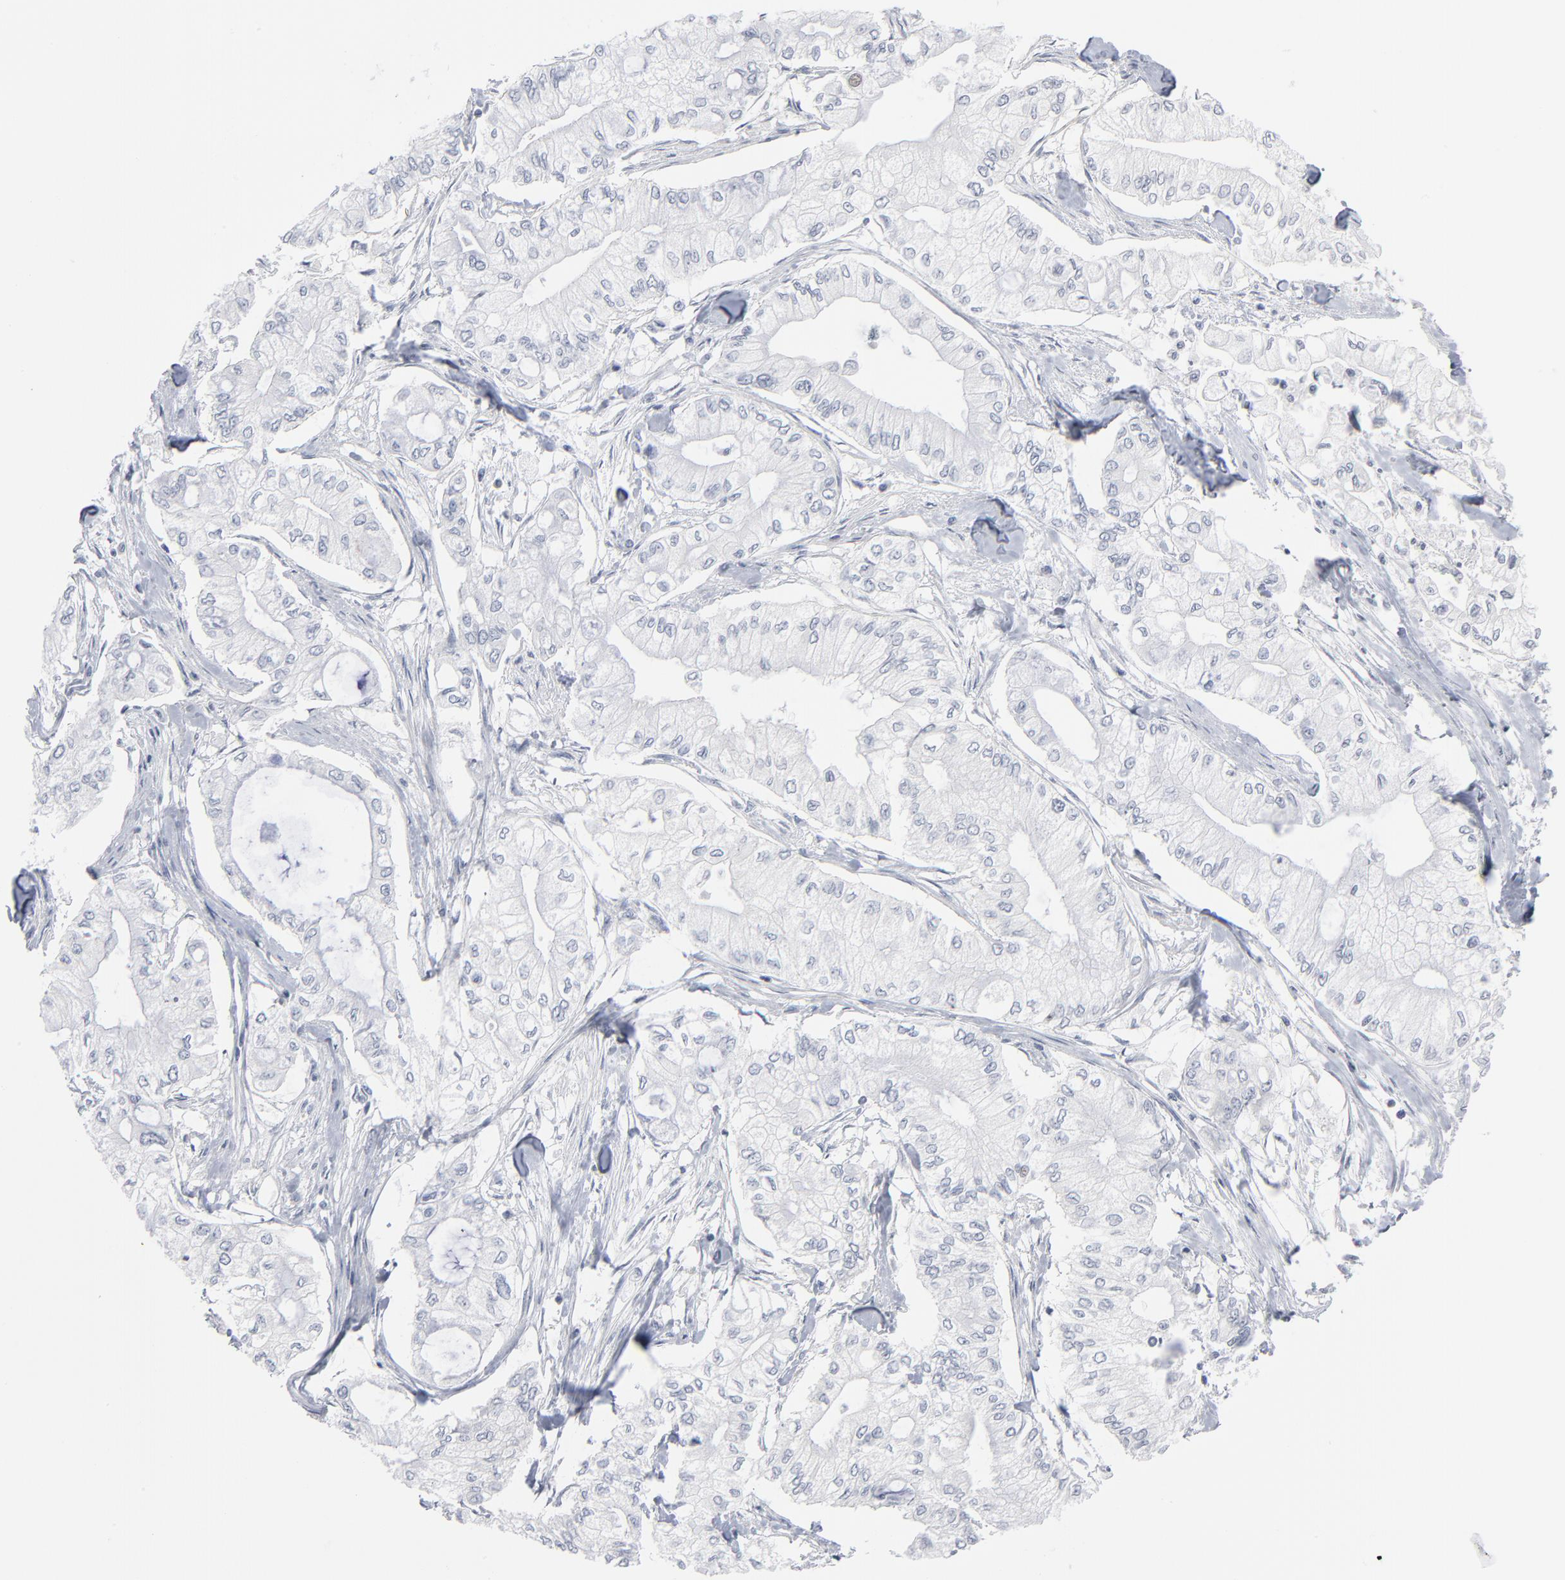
{"staining": {"intensity": "negative", "quantity": "none", "location": "none"}, "tissue": "pancreatic cancer", "cell_type": "Tumor cells", "image_type": "cancer", "snomed": [{"axis": "morphology", "description": "Adenocarcinoma, NOS"}, {"axis": "topography", "description": "Pancreas"}], "caption": "DAB immunohistochemical staining of human adenocarcinoma (pancreatic) shows no significant positivity in tumor cells.", "gene": "PTK2B", "patient": {"sex": "male", "age": 79}}